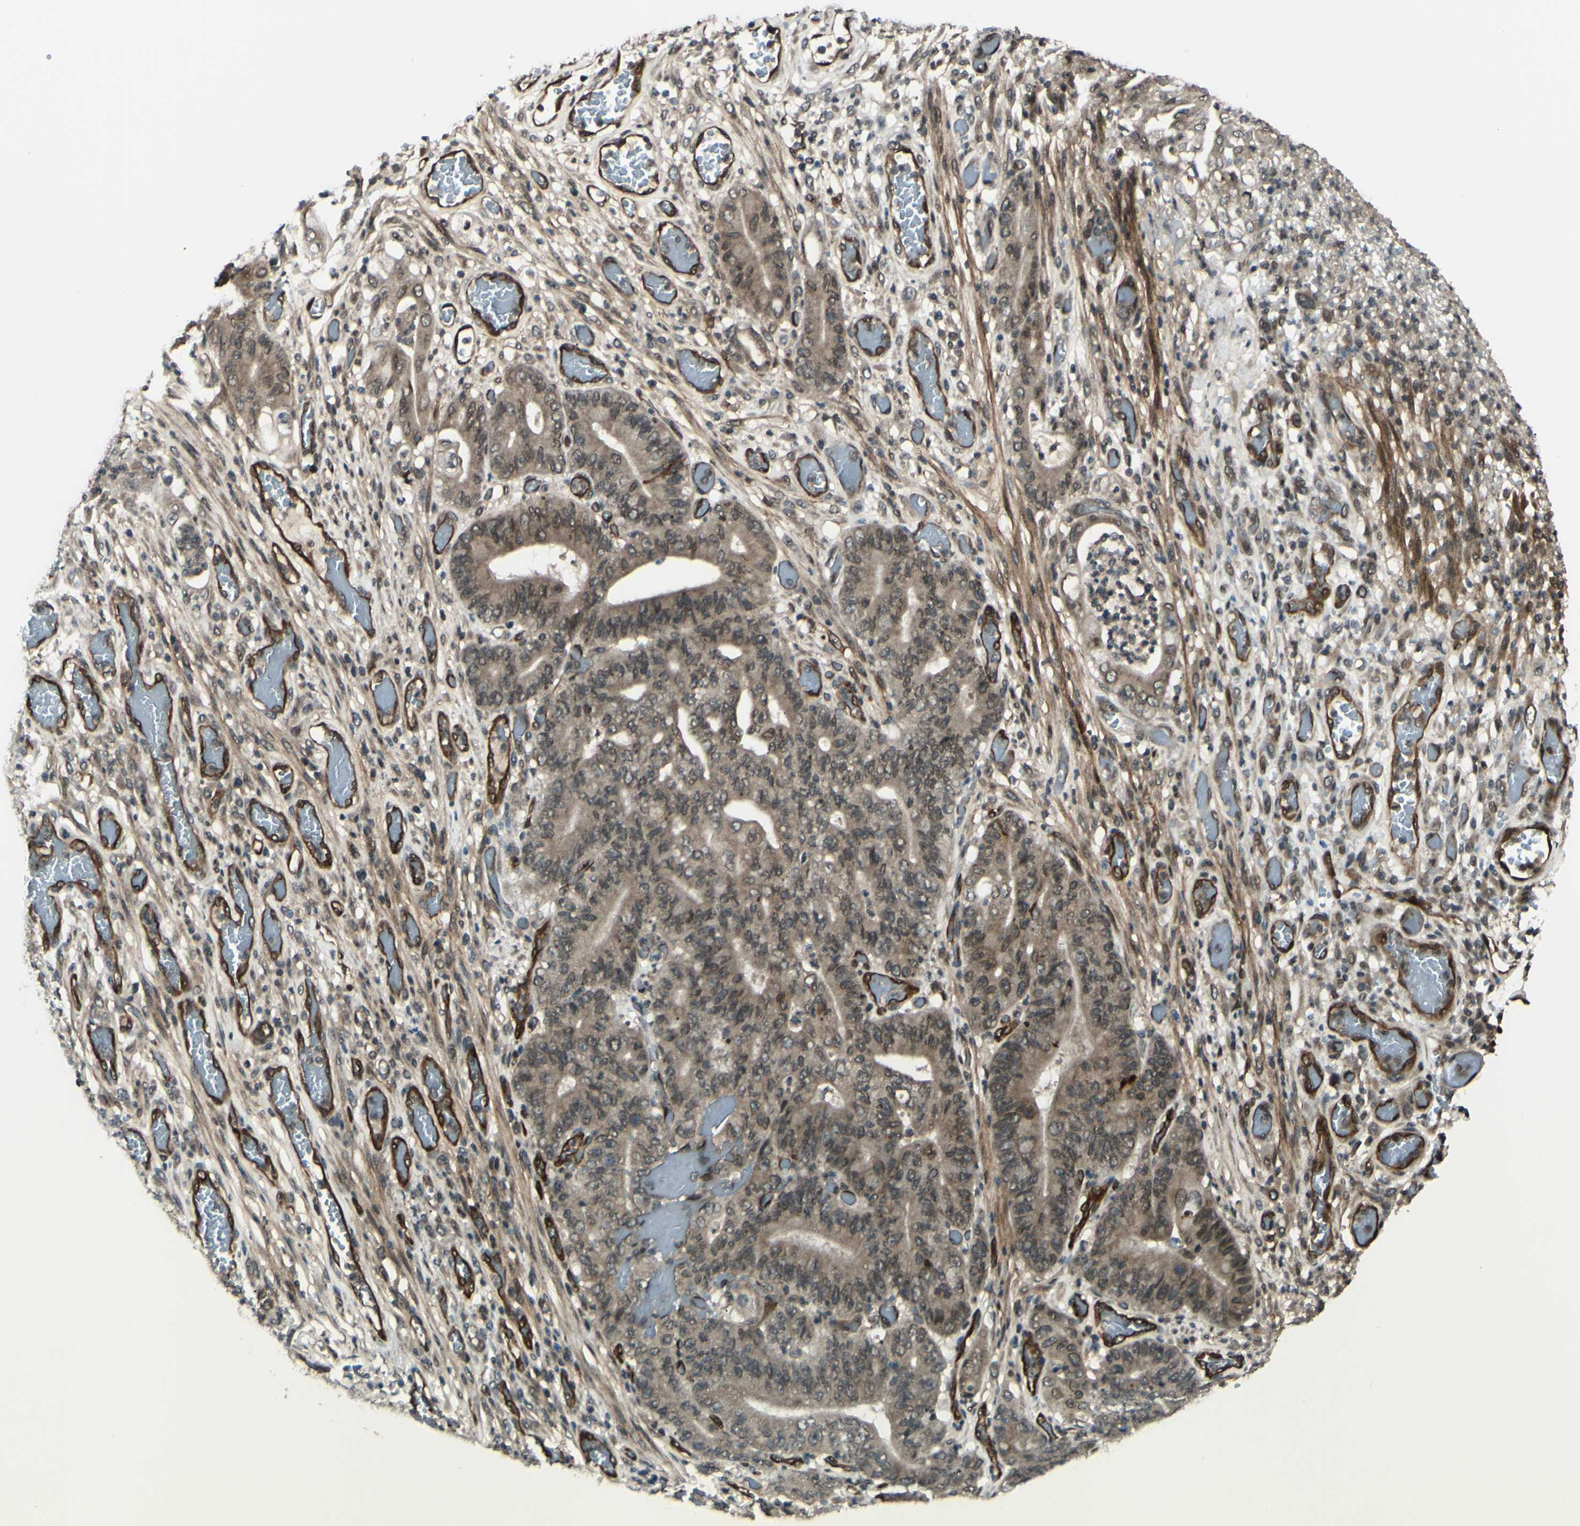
{"staining": {"intensity": "weak", "quantity": ">75%", "location": "cytoplasmic/membranous,nuclear"}, "tissue": "stomach cancer", "cell_type": "Tumor cells", "image_type": "cancer", "snomed": [{"axis": "morphology", "description": "Adenocarcinoma, NOS"}, {"axis": "topography", "description": "Stomach"}], "caption": "Human stomach cancer (adenocarcinoma) stained with a protein marker exhibits weak staining in tumor cells.", "gene": "MLF2", "patient": {"sex": "female", "age": 73}}